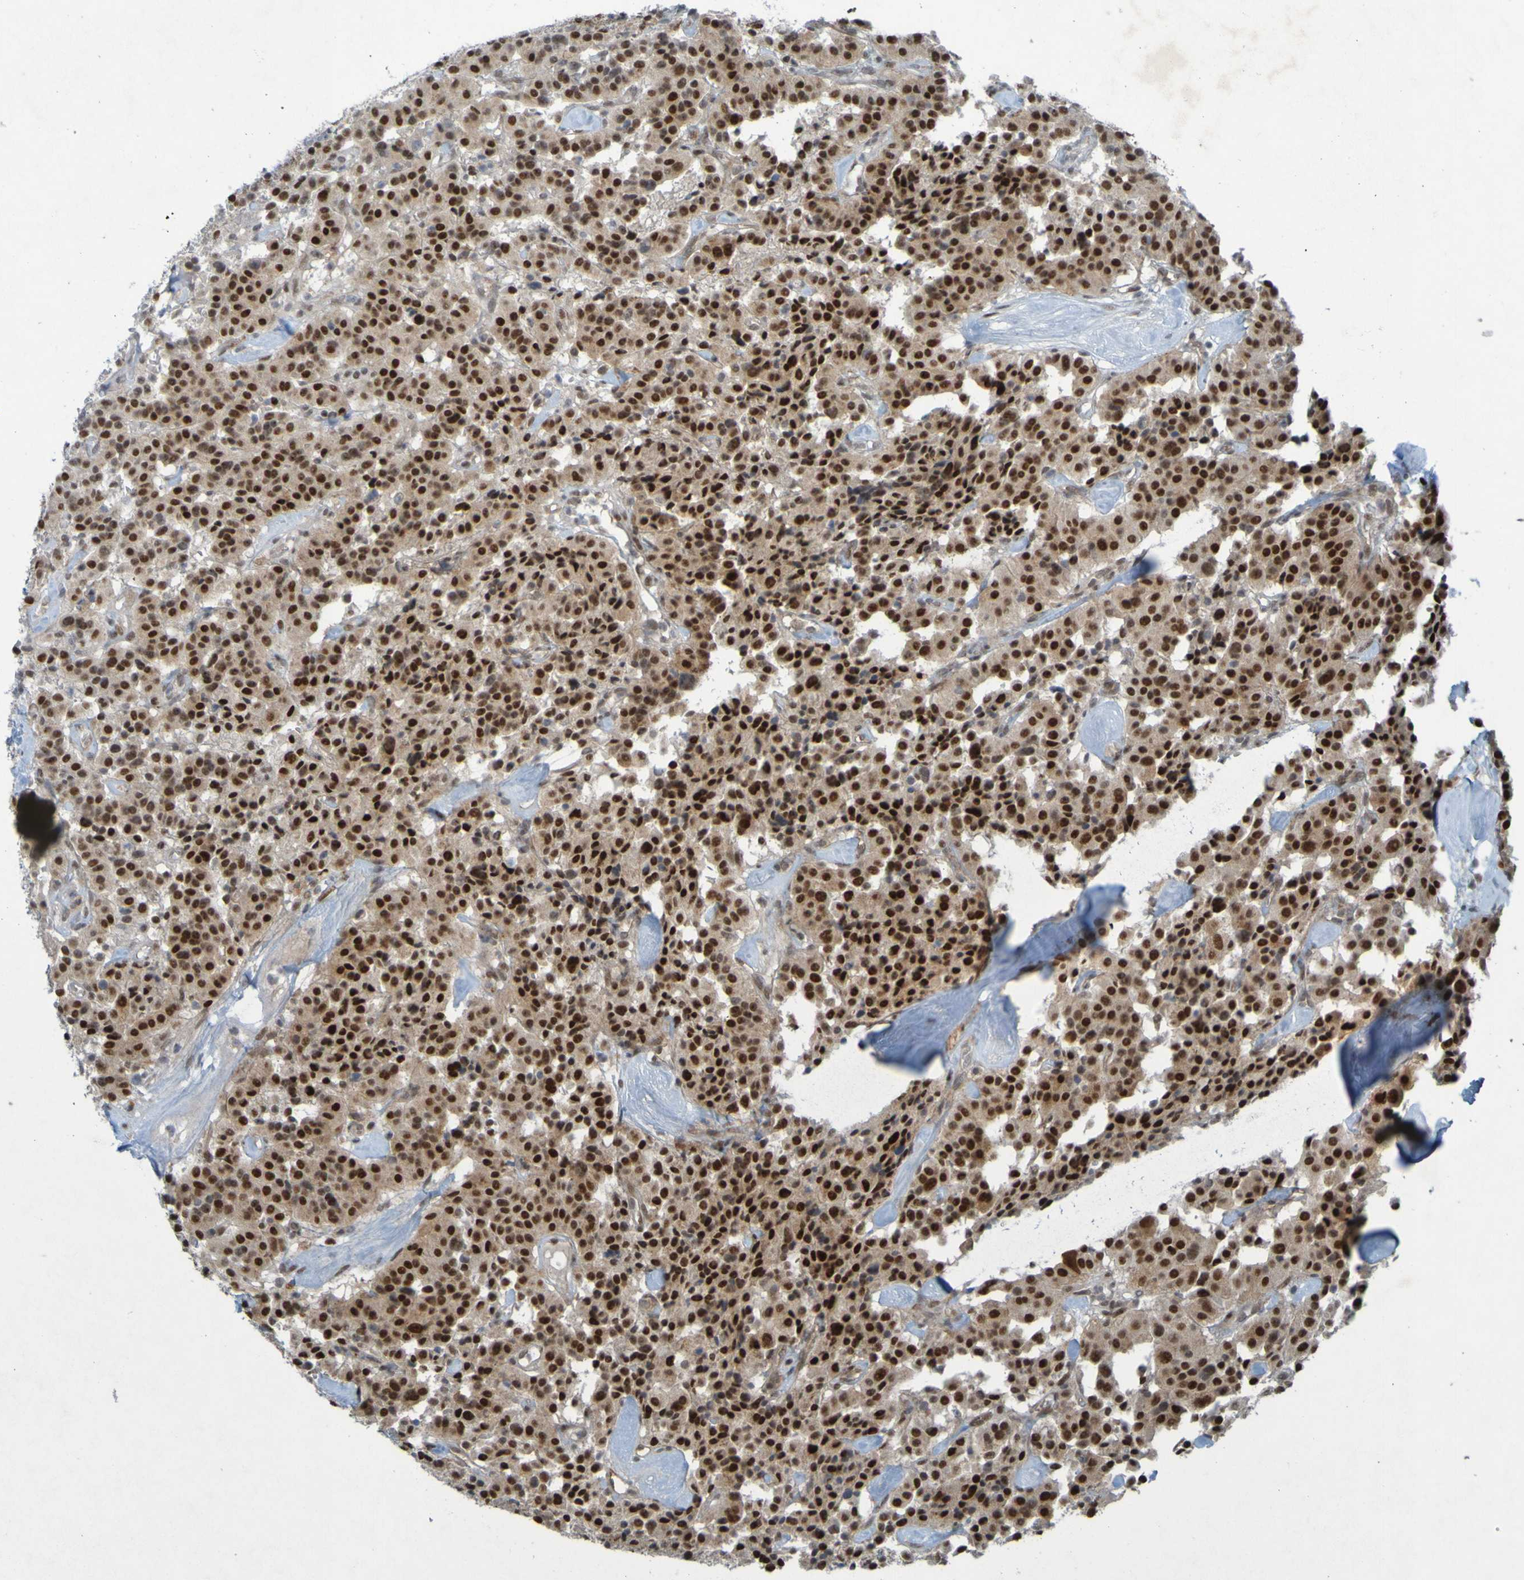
{"staining": {"intensity": "strong", "quantity": ">75%", "location": "cytoplasmic/membranous,nuclear"}, "tissue": "carcinoid", "cell_type": "Tumor cells", "image_type": "cancer", "snomed": [{"axis": "morphology", "description": "Carcinoid, malignant, NOS"}, {"axis": "topography", "description": "Lung"}], "caption": "Protein staining of carcinoid tissue reveals strong cytoplasmic/membranous and nuclear staining in approximately >75% of tumor cells.", "gene": "MCPH1", "patient": {"sex": "male", "age": 30}}